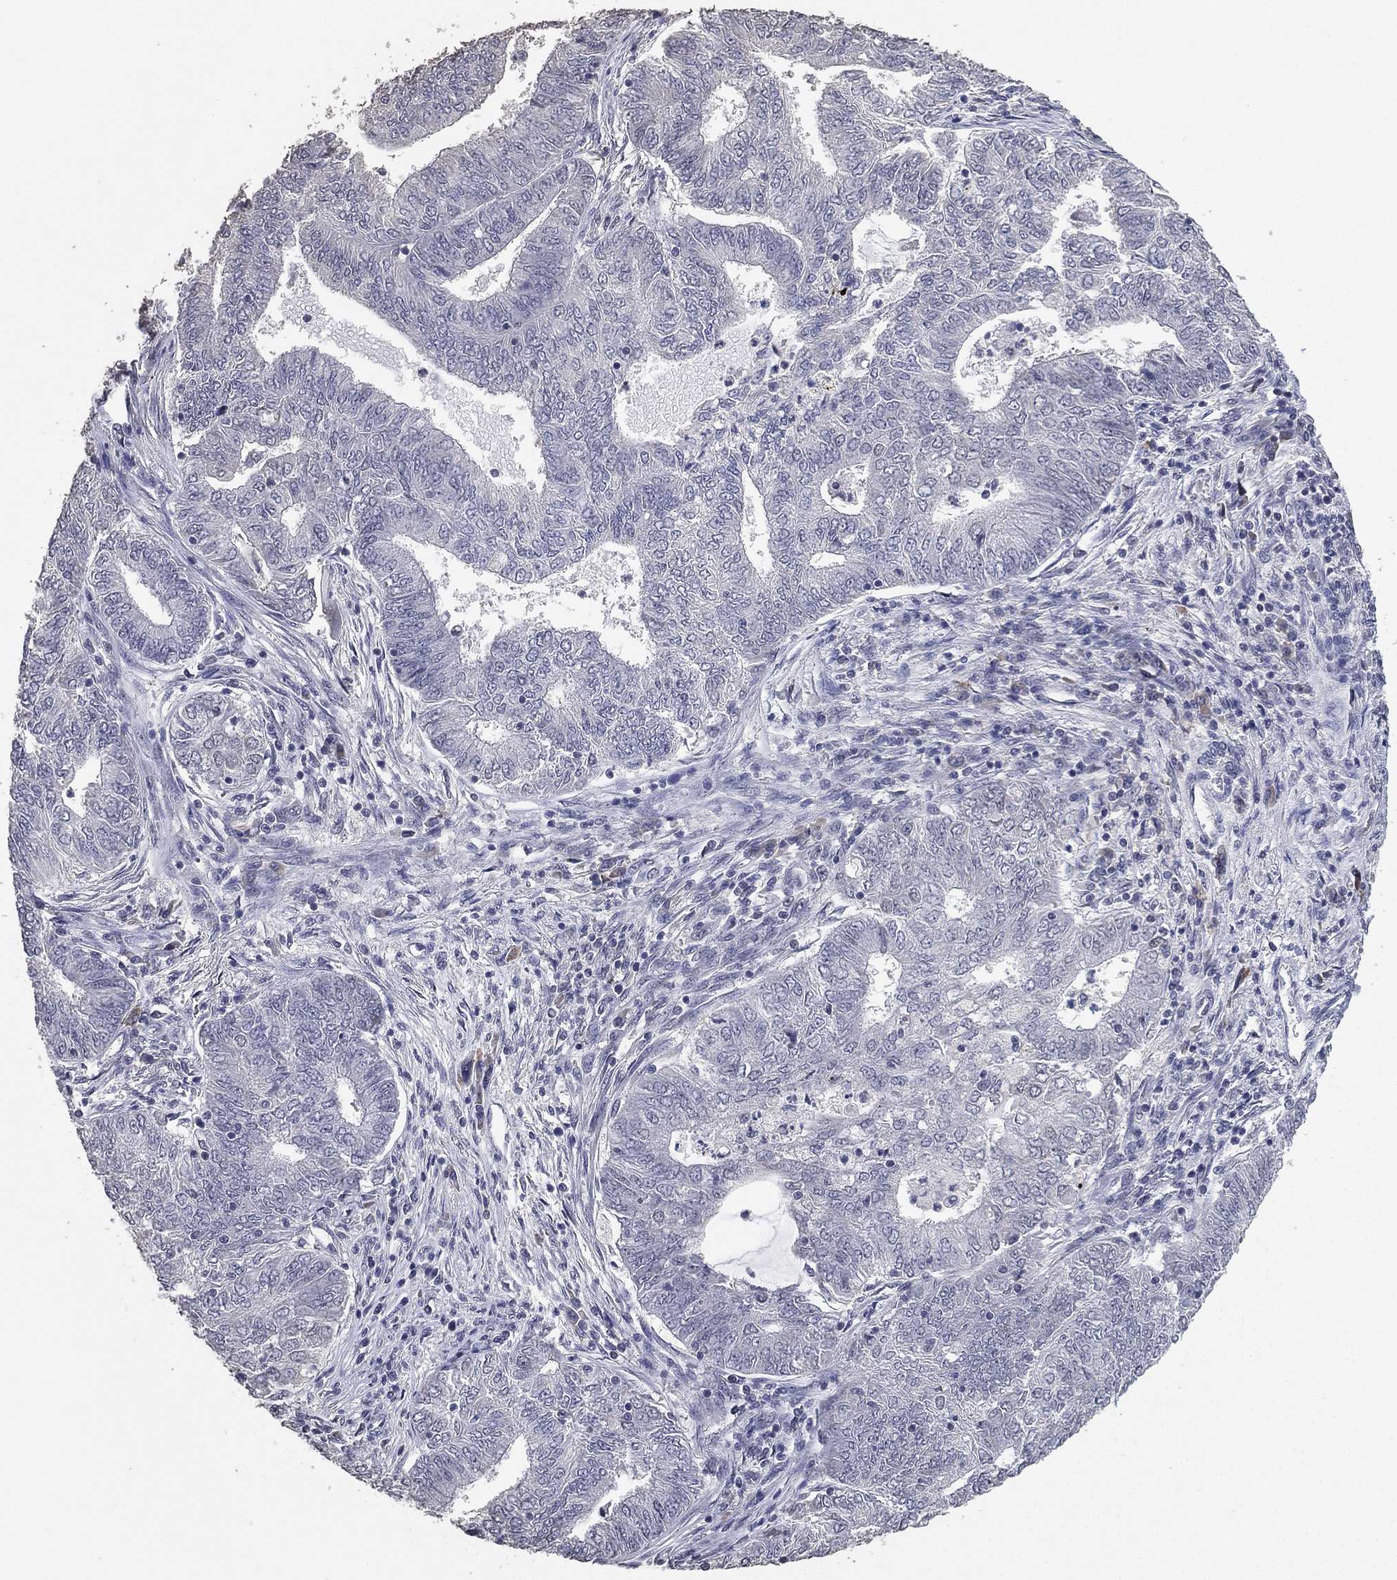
{"staining": {"intensity": "negative", "quantity": "none", "location": "none"}, "tissue": "endometrial cancer", "cell_type": "Tumor cells", "image_type": "cancer", "snomed": [{"axis": "morphology", "description": "Adenocarcinoma, NOS"}, {"axis": "topography", "description": "Endometrium"}], "caption": "DAB (3,3'-diaminobenzidine) immunohistochemical staining of human adenocarcinoma (endometrial) shows no significant expression in tumor cells.", "gene": "DSG1", "patient": {"sex": "female", "age": 62}}